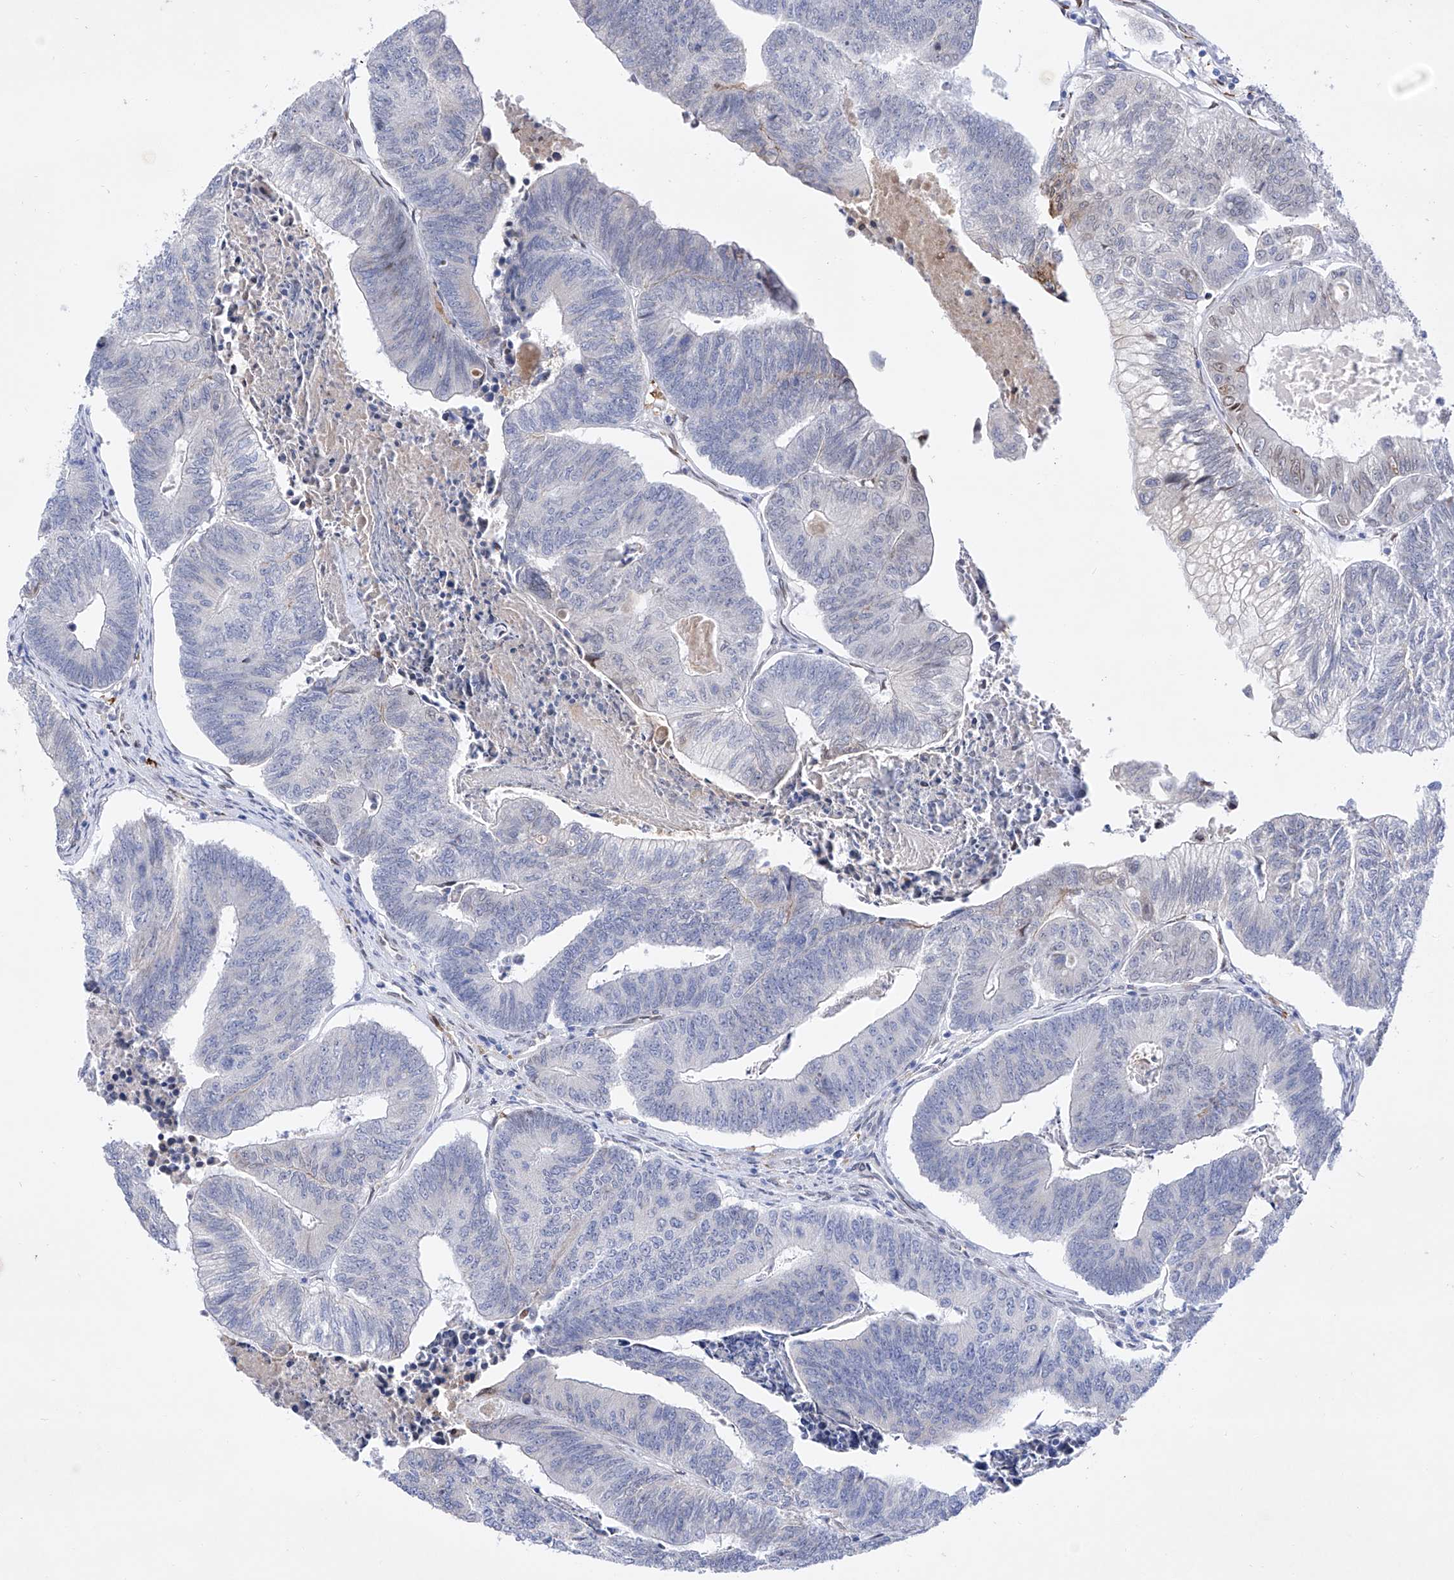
{"staining": {"intensity": "negative", "quantity": "none", "location": "none"}, "tissue": "colorectal cancer", "cell_type": "Tumor cells", "image_type": "cancer", "snomed": [{"axis": "morphology", "description": "Adenocarcinoma, NOS"}, {"axis": "topography", "description": "Colon"}], "caption": "High magnification brightfield microscopy of colorectal cancer stained with DAB (brown) and counterstained with hematoxylin (blue): tumor cells show no significant expression.", "gene": "LCLAT1", "patient": {"sex": "female", "age": 67}}